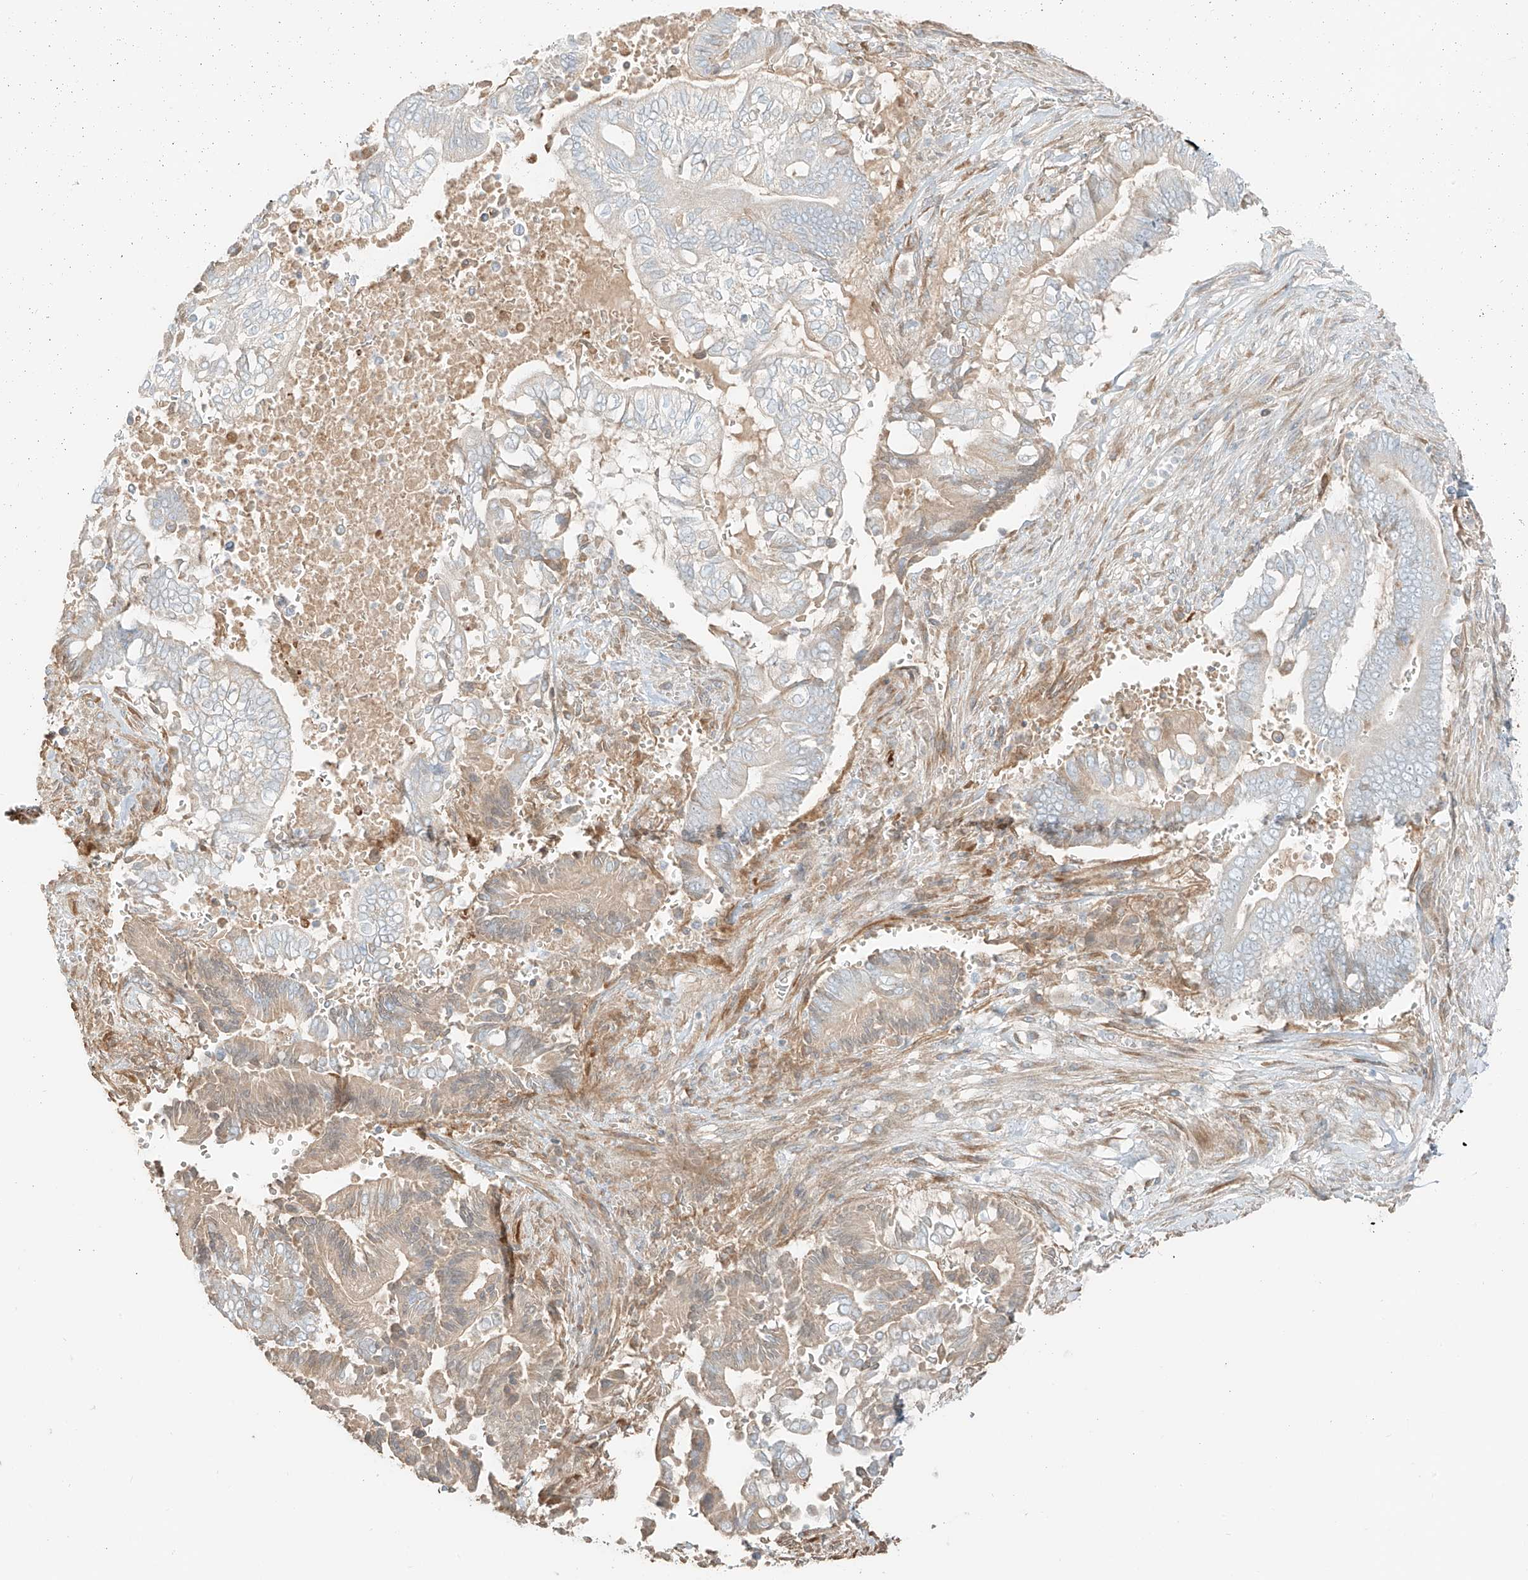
{"staining": {"intensity": "weak", "quantity": "<25%", "location": "cytoplasmic/membranous"}, "tissue": "pancreatic cancer", "cell_type": "Tumor cells", "image_type": "cancer", "snomed": [{"axis": "morphology", "description": "Adenocarcinoma, NOS"}, {"axis": "topography", "description": "Pancreas"}], "caption": "Immunohistochemical staining of pancreatic adenocarcinoma exhibits no significant expression in tumor cells.", "gene": "FSTL1", "patient": {"sex": "male", "age": 68}}